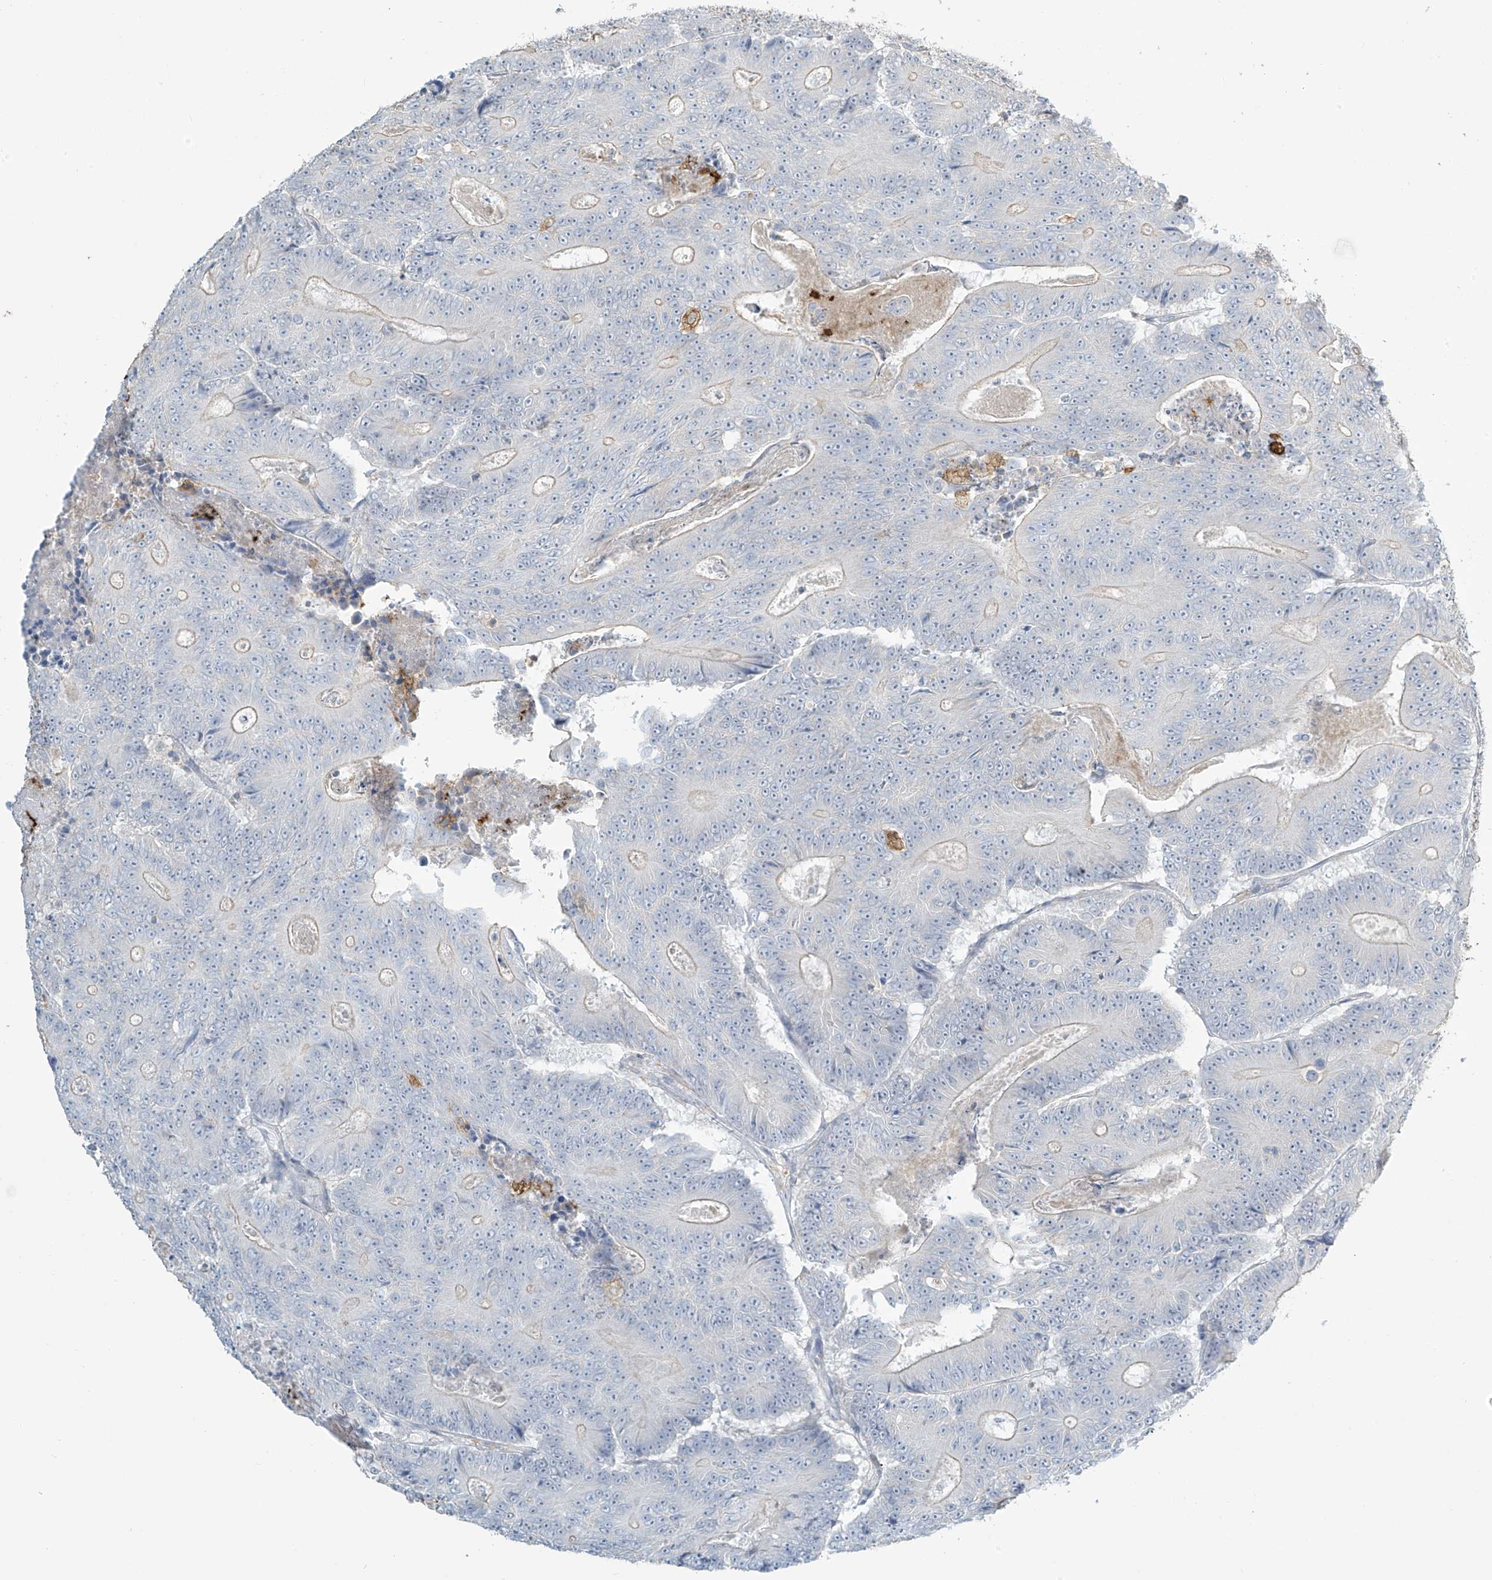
{"staining": {"intensity": "negative", "quantity": "none", "location": "none"}, "tissue": "colorectal cancer", "cell_type": "Tumor cells", "image_type": "cancer", "snomed": [{"axis": "morphology", "description": "Adenocarcinoma, NOS"}, {"axis": "topography", "description": "Colon"}], "caption": "Tumor cells are negative for protein expression in human colorectal cancer. Brightfield microscopy of immunohistochemistry stained with DAB (3,3'-diaminobenzidine) (brown) and hematoxylin (blue), captured at high magnification.", "gene": "TAGAP", "patient": {"sex": "male", "age": 83}}